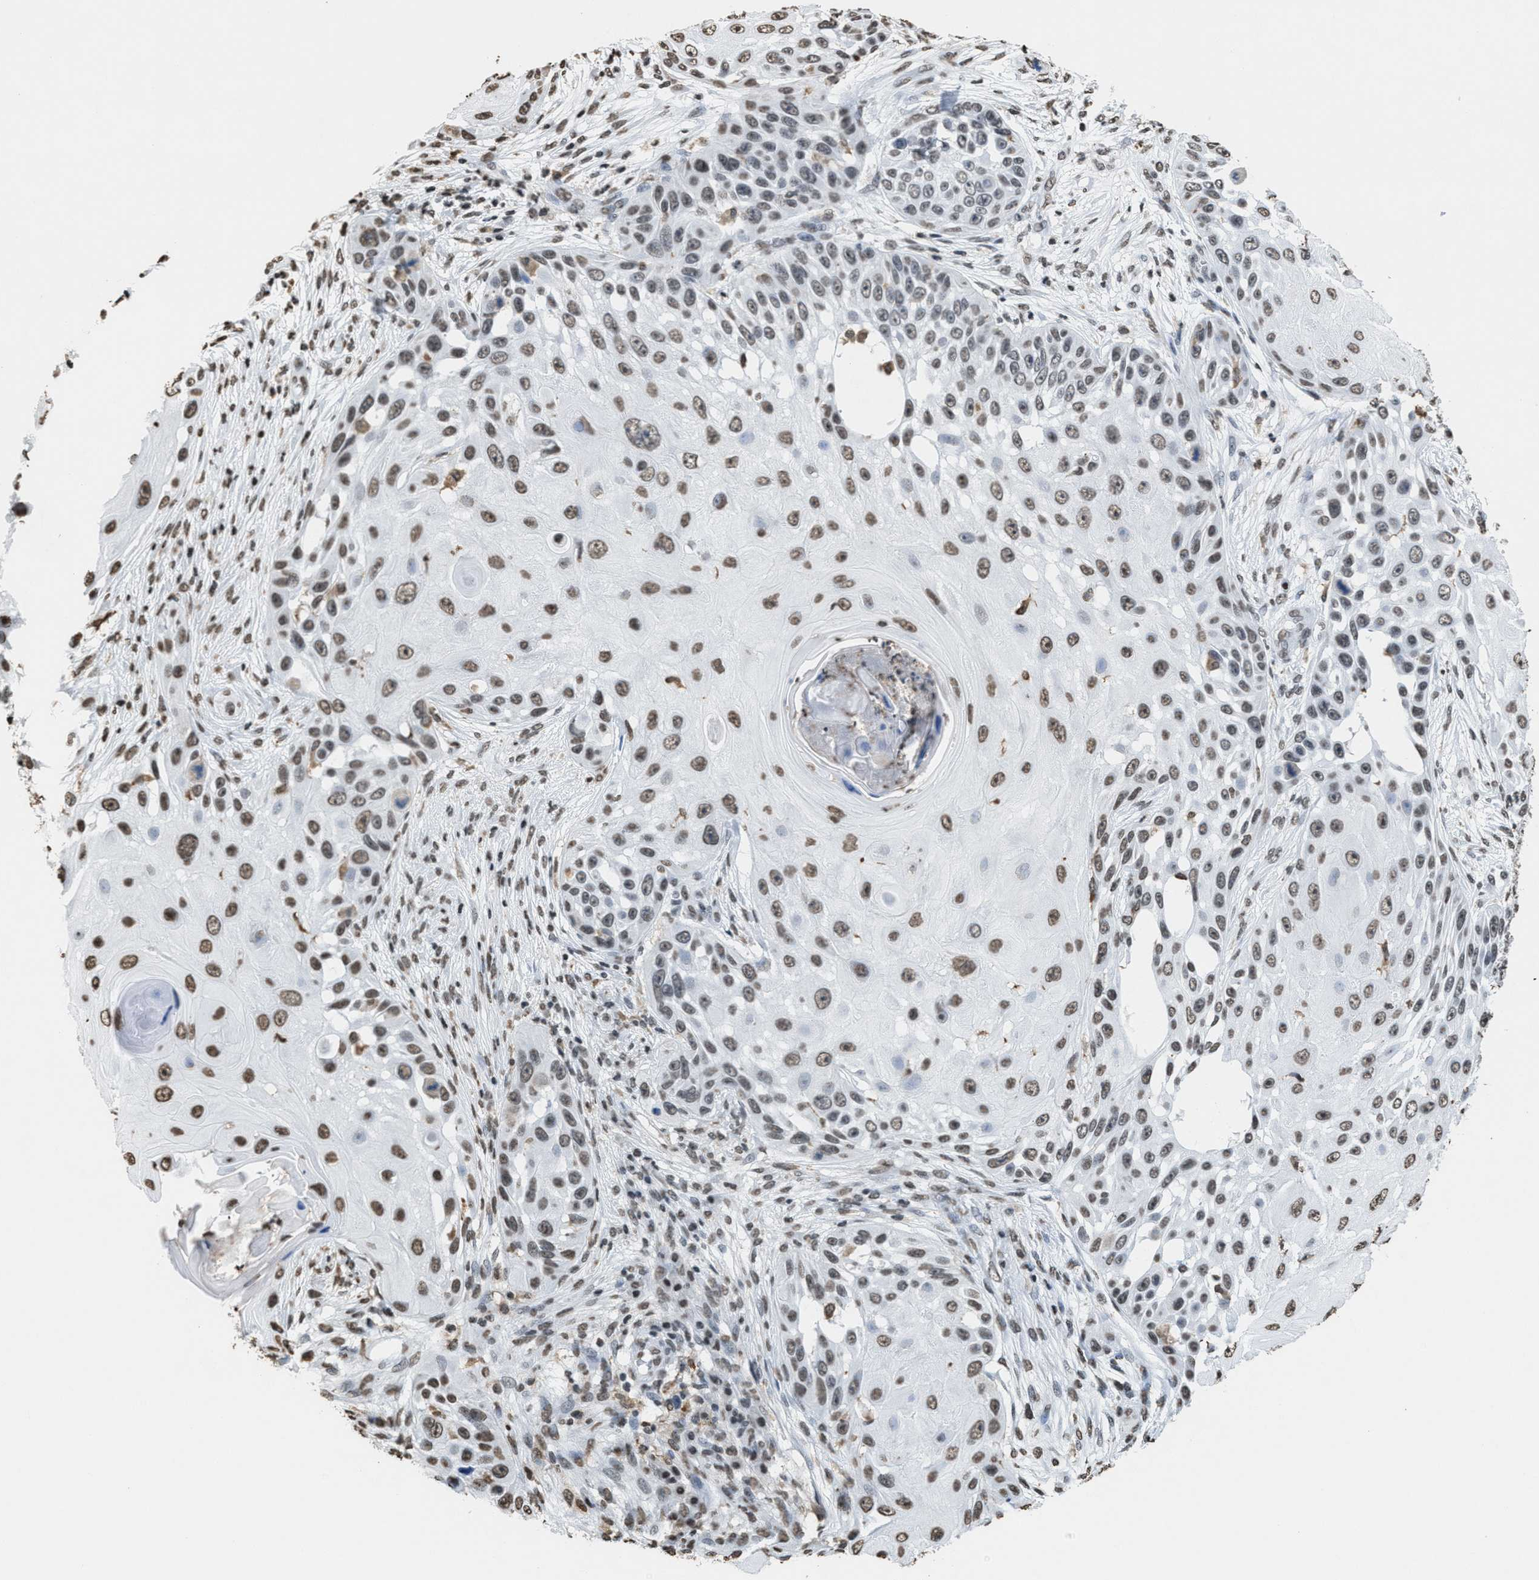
{"staining": {"intensity": "moderate", "quantity": "25%-75%", "location": "nuclear"}, "tissue": "skin cancer", "cell_type": "Tumor cells", "image_type": "cancer", "snomed": [{"axis": "morphology", "description": "Squamous cell carcinoma, NOS"}, {"axis": "topography", "description": "Skin"}], "caption": "Skin squamous cell carcinoma was stained to show a protein in brown. There is medium levels of moderate nuclear expression in approximately 25%-75% of tumor cells.", "gene": "NUP88", "patient": {"sex": "female", "age": 44}}